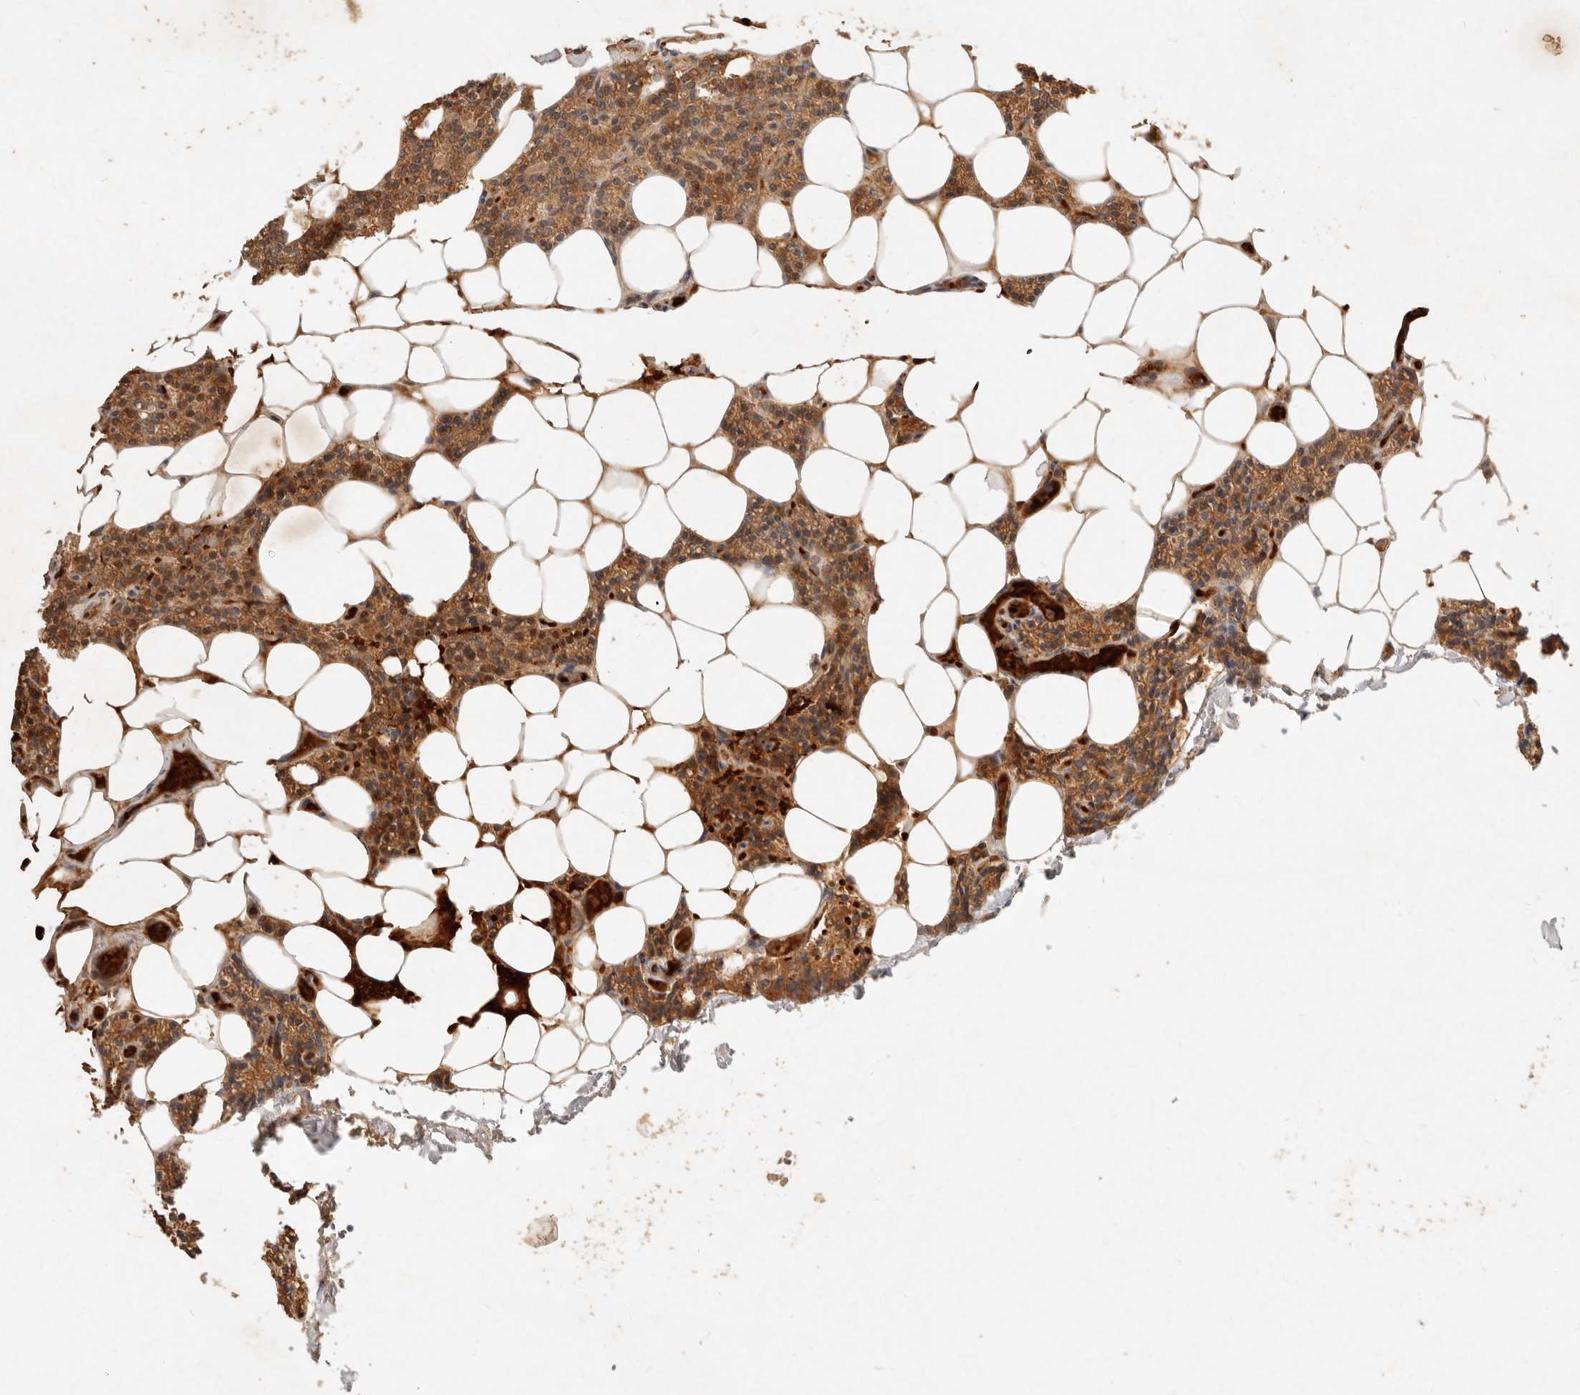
{"staining": {"intensity": "moderate", "quantity": ">75%", "location": "cytoplasmic/membranous"}, "tissue": "parathyroid gland", "cell_type": "Glandular cells", "image_type": "normal", "snomed": [{"axis": "morphology", "description": "Normal tissue, NOS"}, {"axis": "topography", "description": "Parathyroid gland"}], "caption": "Parathyroid gland stained for a protein shows moderate cytoplasmic/membranous positivity in glandular cells. Using DAB (brown) and hematoxylin (blue) stains, captured at high magnification using brightfield microscopy.", "gene": "FREM2", "patient": {"sex": "male", "age": 75}}